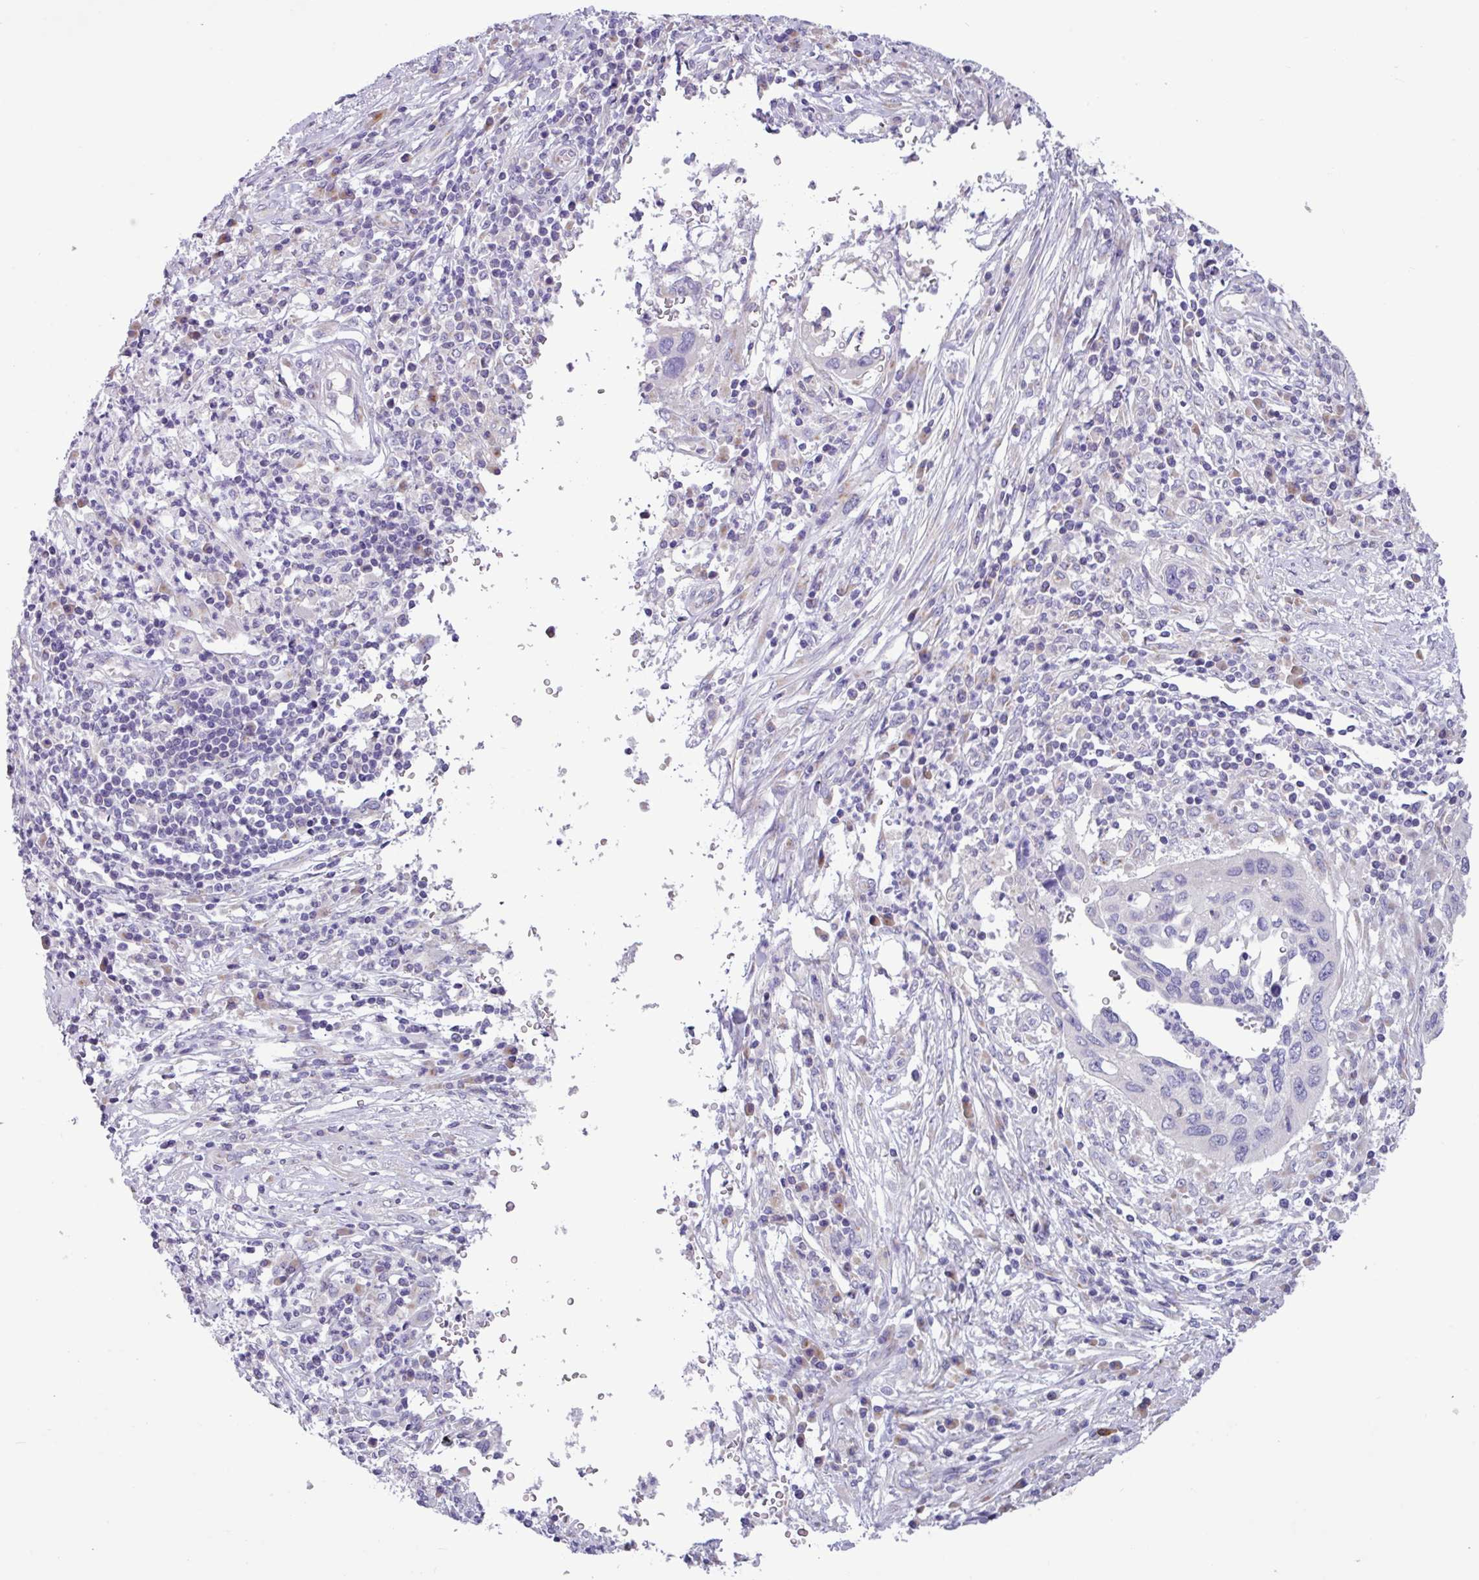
{"staining": {"intensity": "negative", "quantity": "none", "location": "none"}, "tissue": "cervical cancer", "cell_type": "Tumor cells", "image_type": "cancer", "snomed": [{"axis": "morphology", "description": "Squamous cell carcinoma, NOS"}, {"axis": "topography", "description": "Cervix"}], "caption": "Immunohistochemical staining of cervical cancer (squamous cell carcinoma) demonstrates no significant expression in tumor cells.", "gene": "STIMATE", "patient": {"sex": "female", "age": 38}}